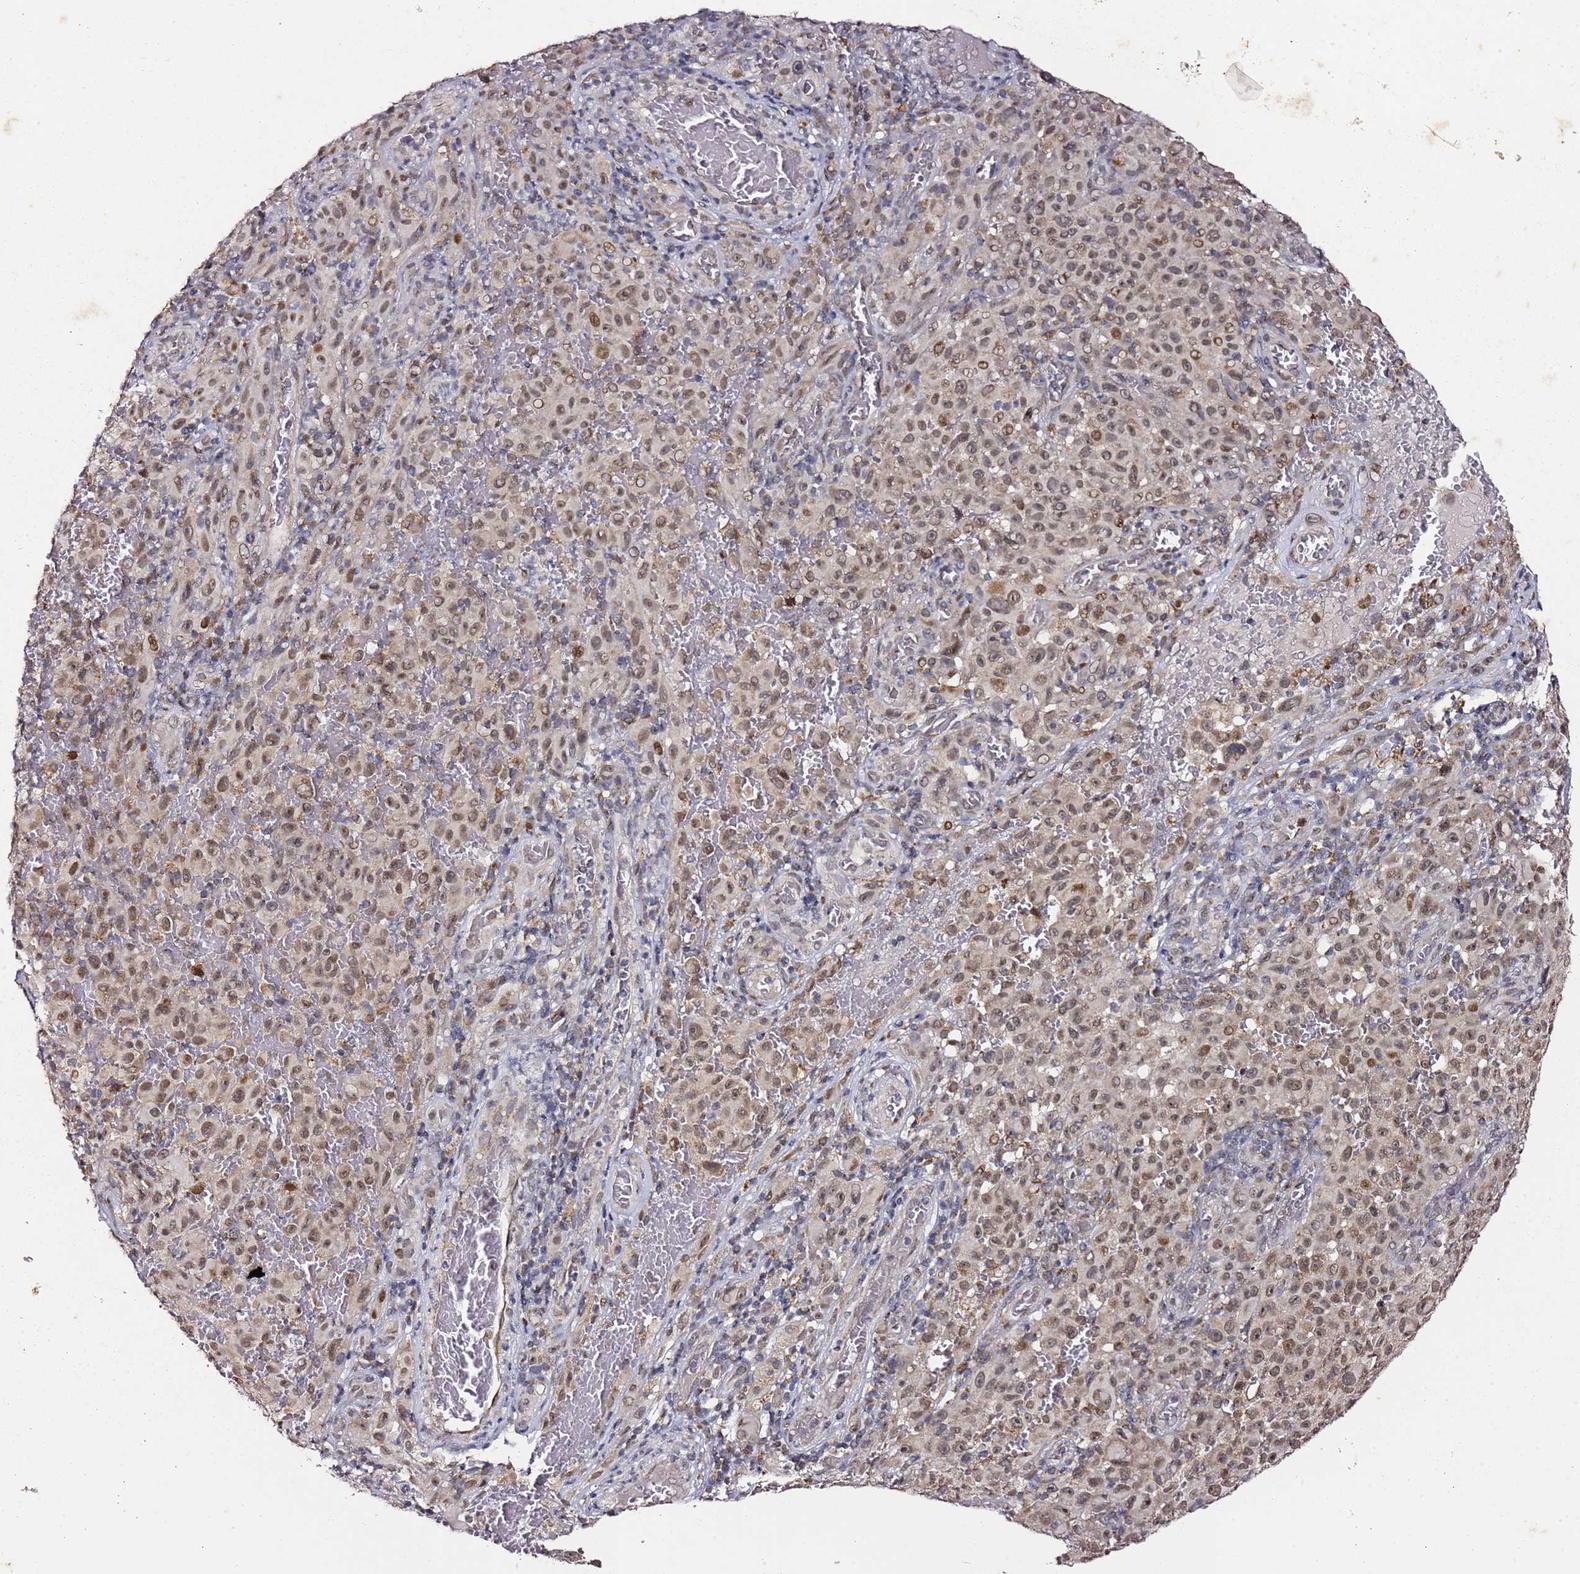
{"staining": {"intensity": "moderate", "quantity": ">75%", "location": "nuclear"}, "tissue": "melanoma", "cell_type": "Tumor cells", "image_type": "cancer", "snomed": [{"axis": "morphology", "description": "Malignant melanoma, NOS"}, {"axis": "topography", "description": "Skin"}], "caption": "Human malignant melanoma stained with a brown dye reveals moderate nuclear positive expression in approximately >75% of tumor cells.", "gene": "TP53AIP1", "patient": {"sex": "female", "age": 82}}